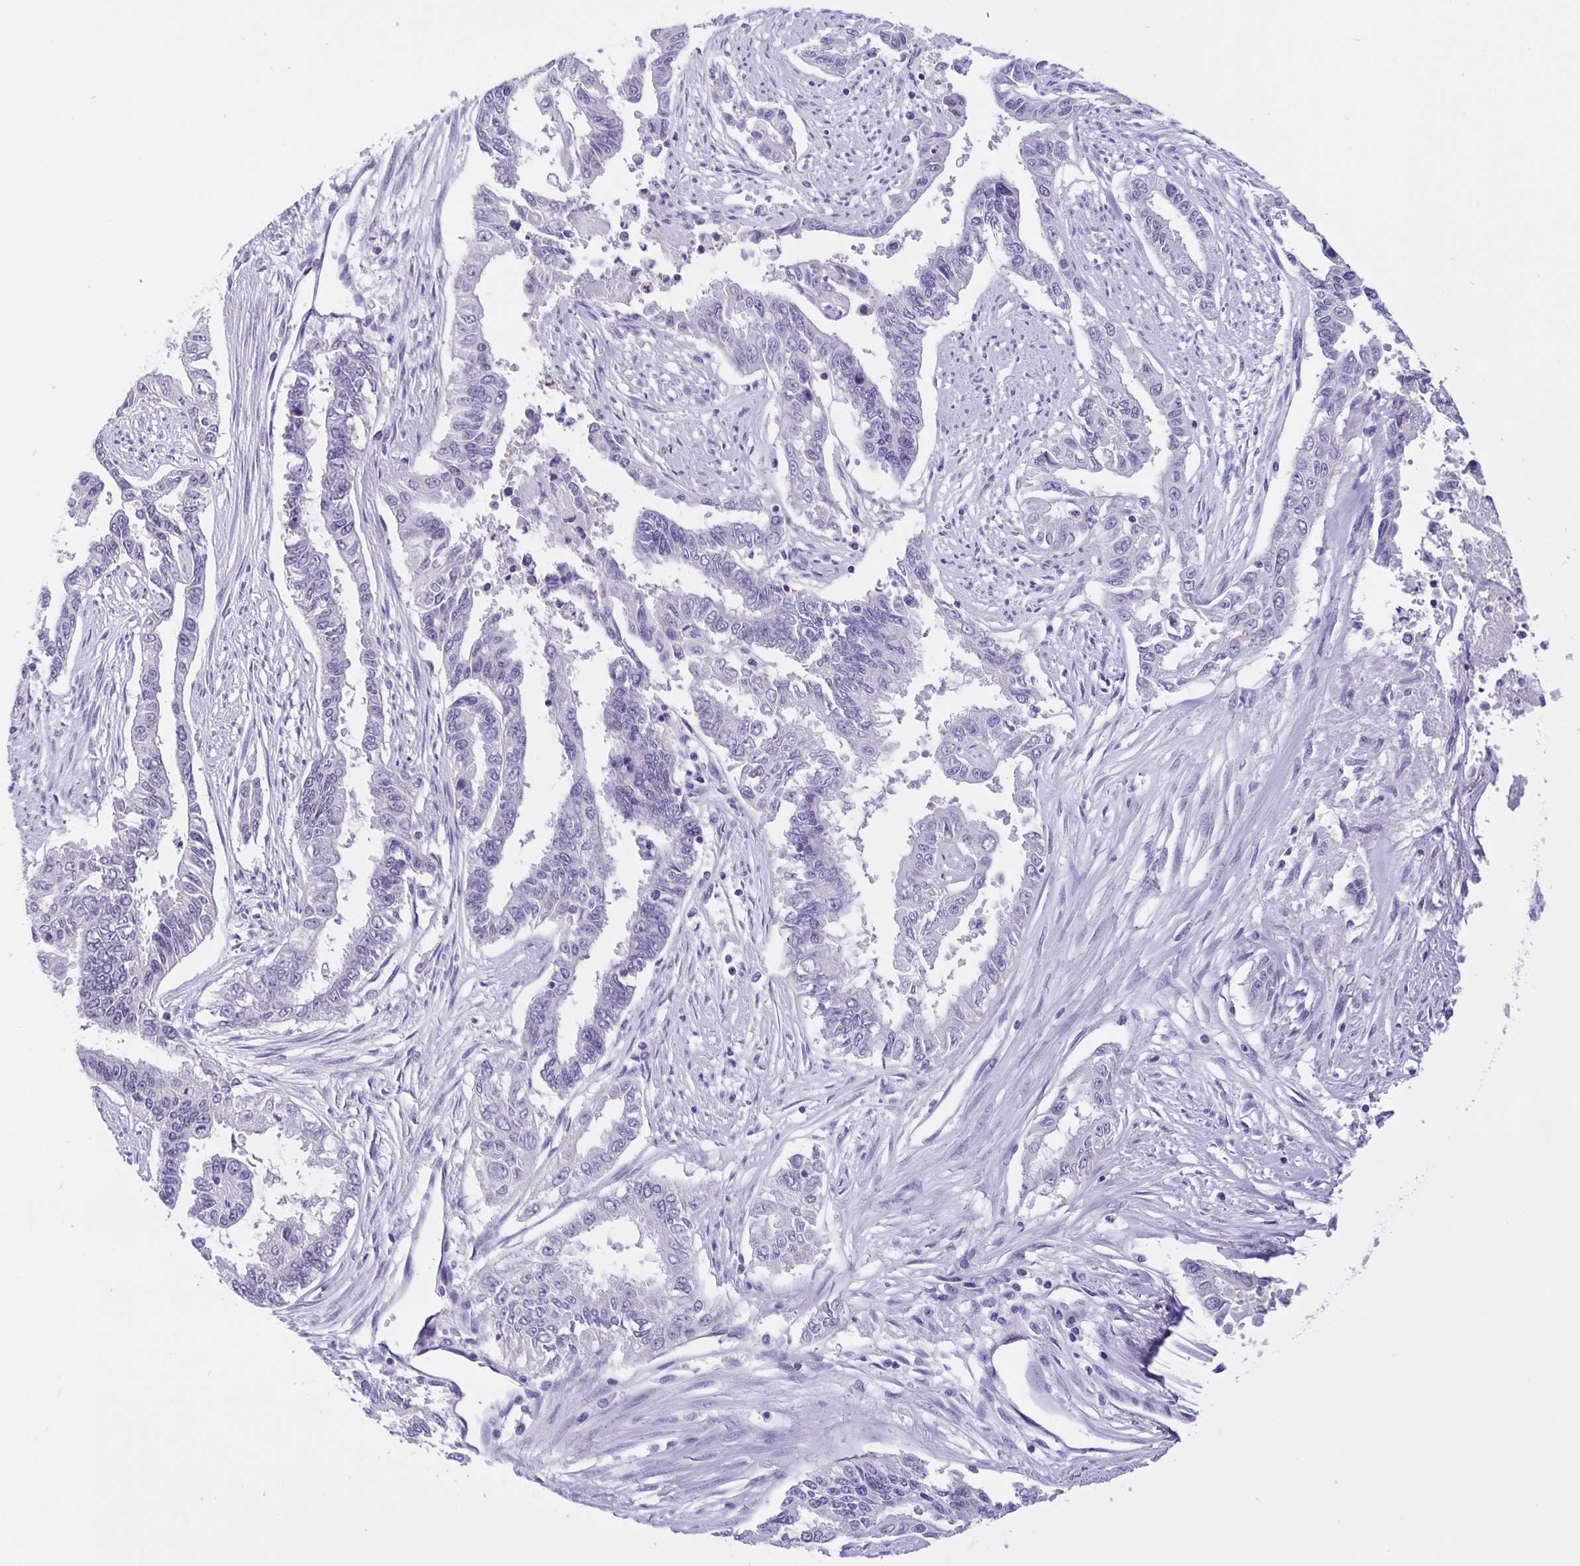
{"staining": {"intensity": "negative", "quantity": "none", "location": "none"}, "tissue": "endometrial cancer", "cell_type": "Tumor cells", "image_type": "cancer", "snomed": [{"axis": "morphology", "description": "Adenocarcinoma, NOS"}, {"axis": "topography", "description": "Uterus"}], "caption": "A high-resolution micrograph shows immunohistochemistry (IHC) staining of endometrial adenocarcinoma, which displays no significant positivity in tumor cells.", "gene": "ERMN", "patient": {"sex": "female", "age": 59}}